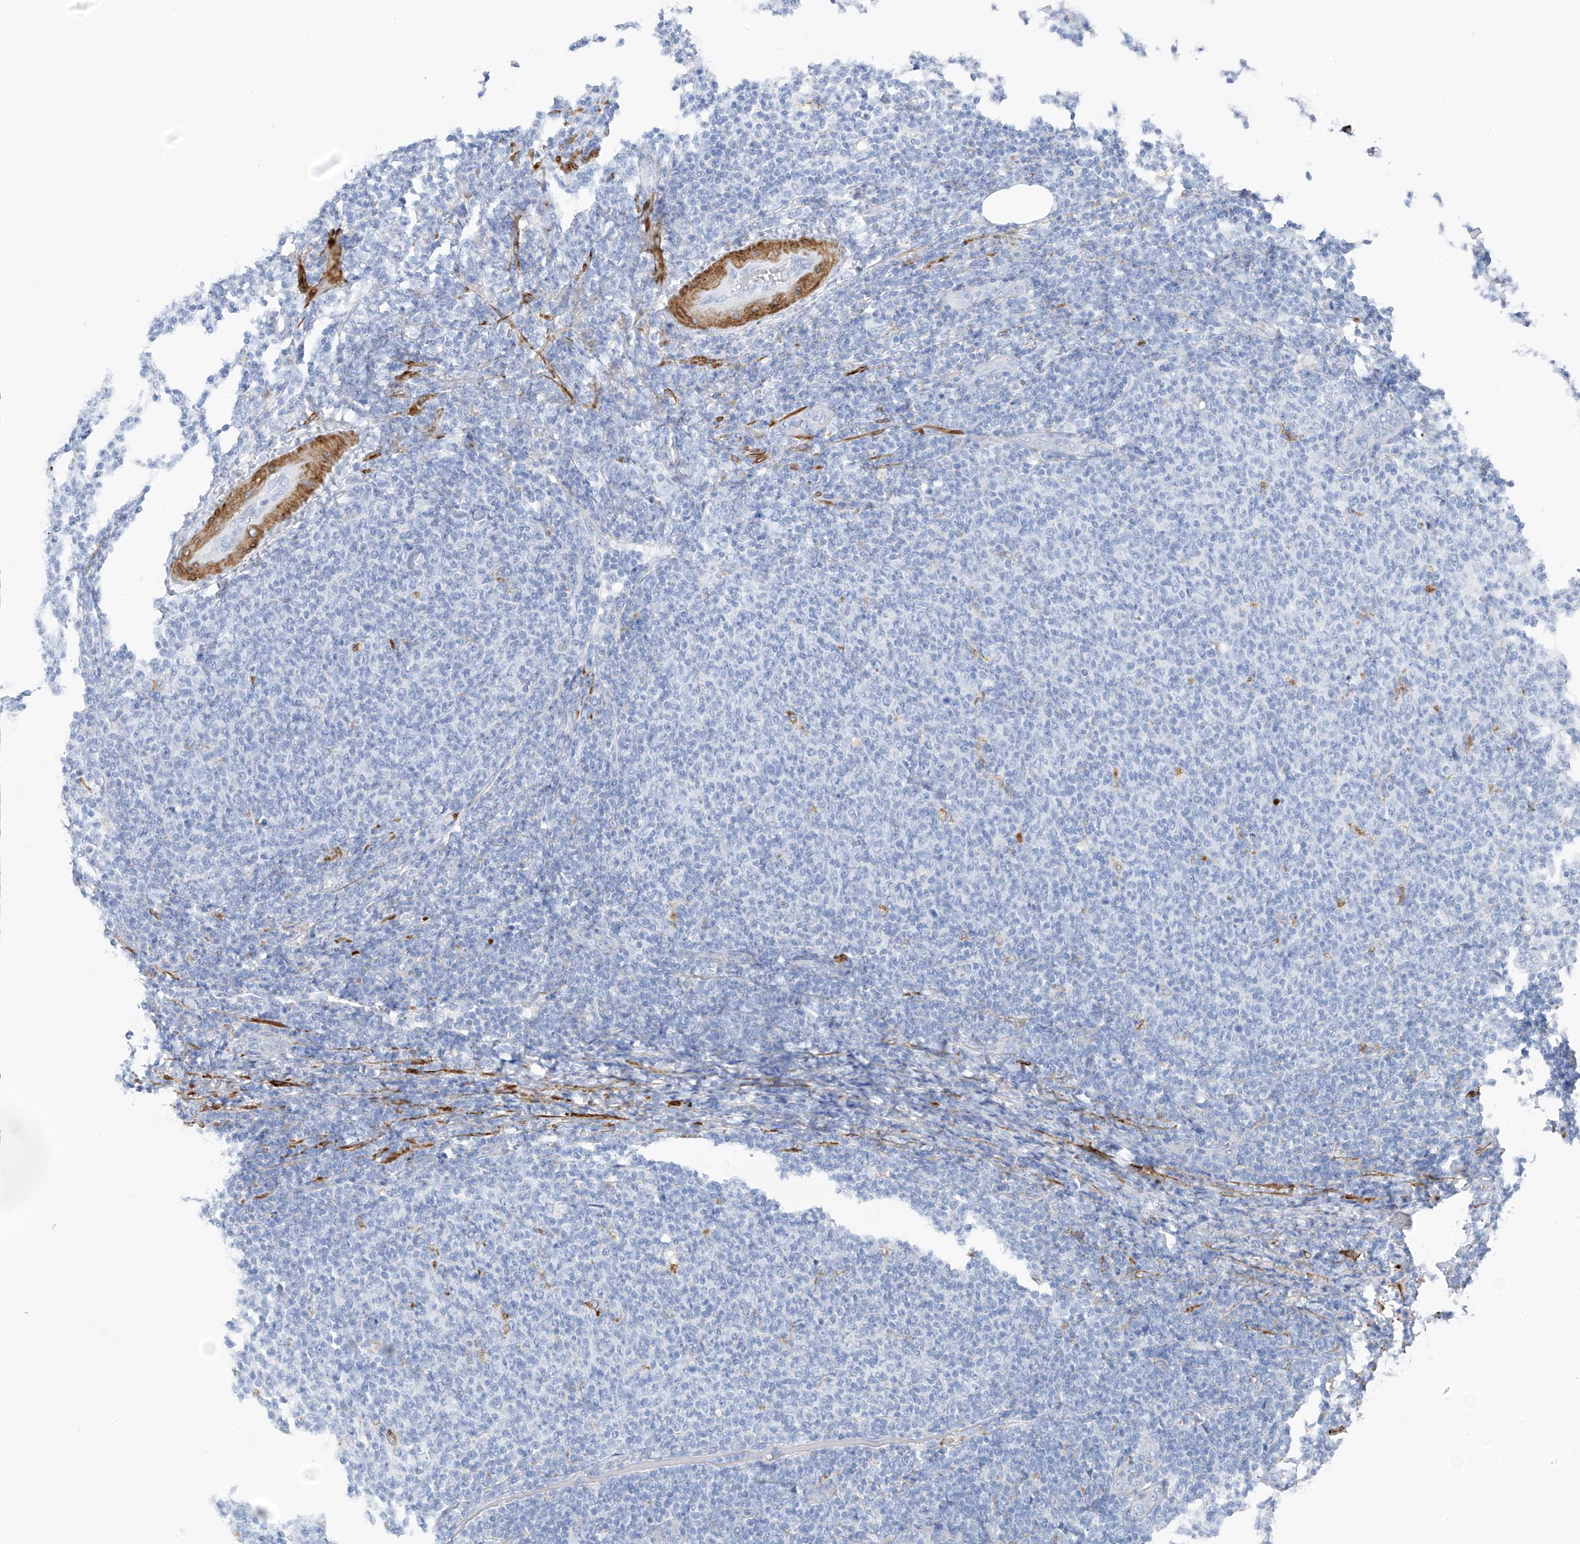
{"staining": {"intensity": "negative", "quantity": "none", "location": "none"}, "tissue": "lymphoma", "cell_type": "Tumor cells", "image_type": "cancer", "snomed": [{"axis": "morphology", "description": "Malignant lymphoma, non-Hodgkin's type, Low grade"}, {"axis": "topography", "description": "Lymph node"}], "caption": "Immunohistochemistry (IHC) of lymphoma exhibits no expression in tumor cells.", "gene": "GLMP", "patient": {"sex": "male", "age": 66}}